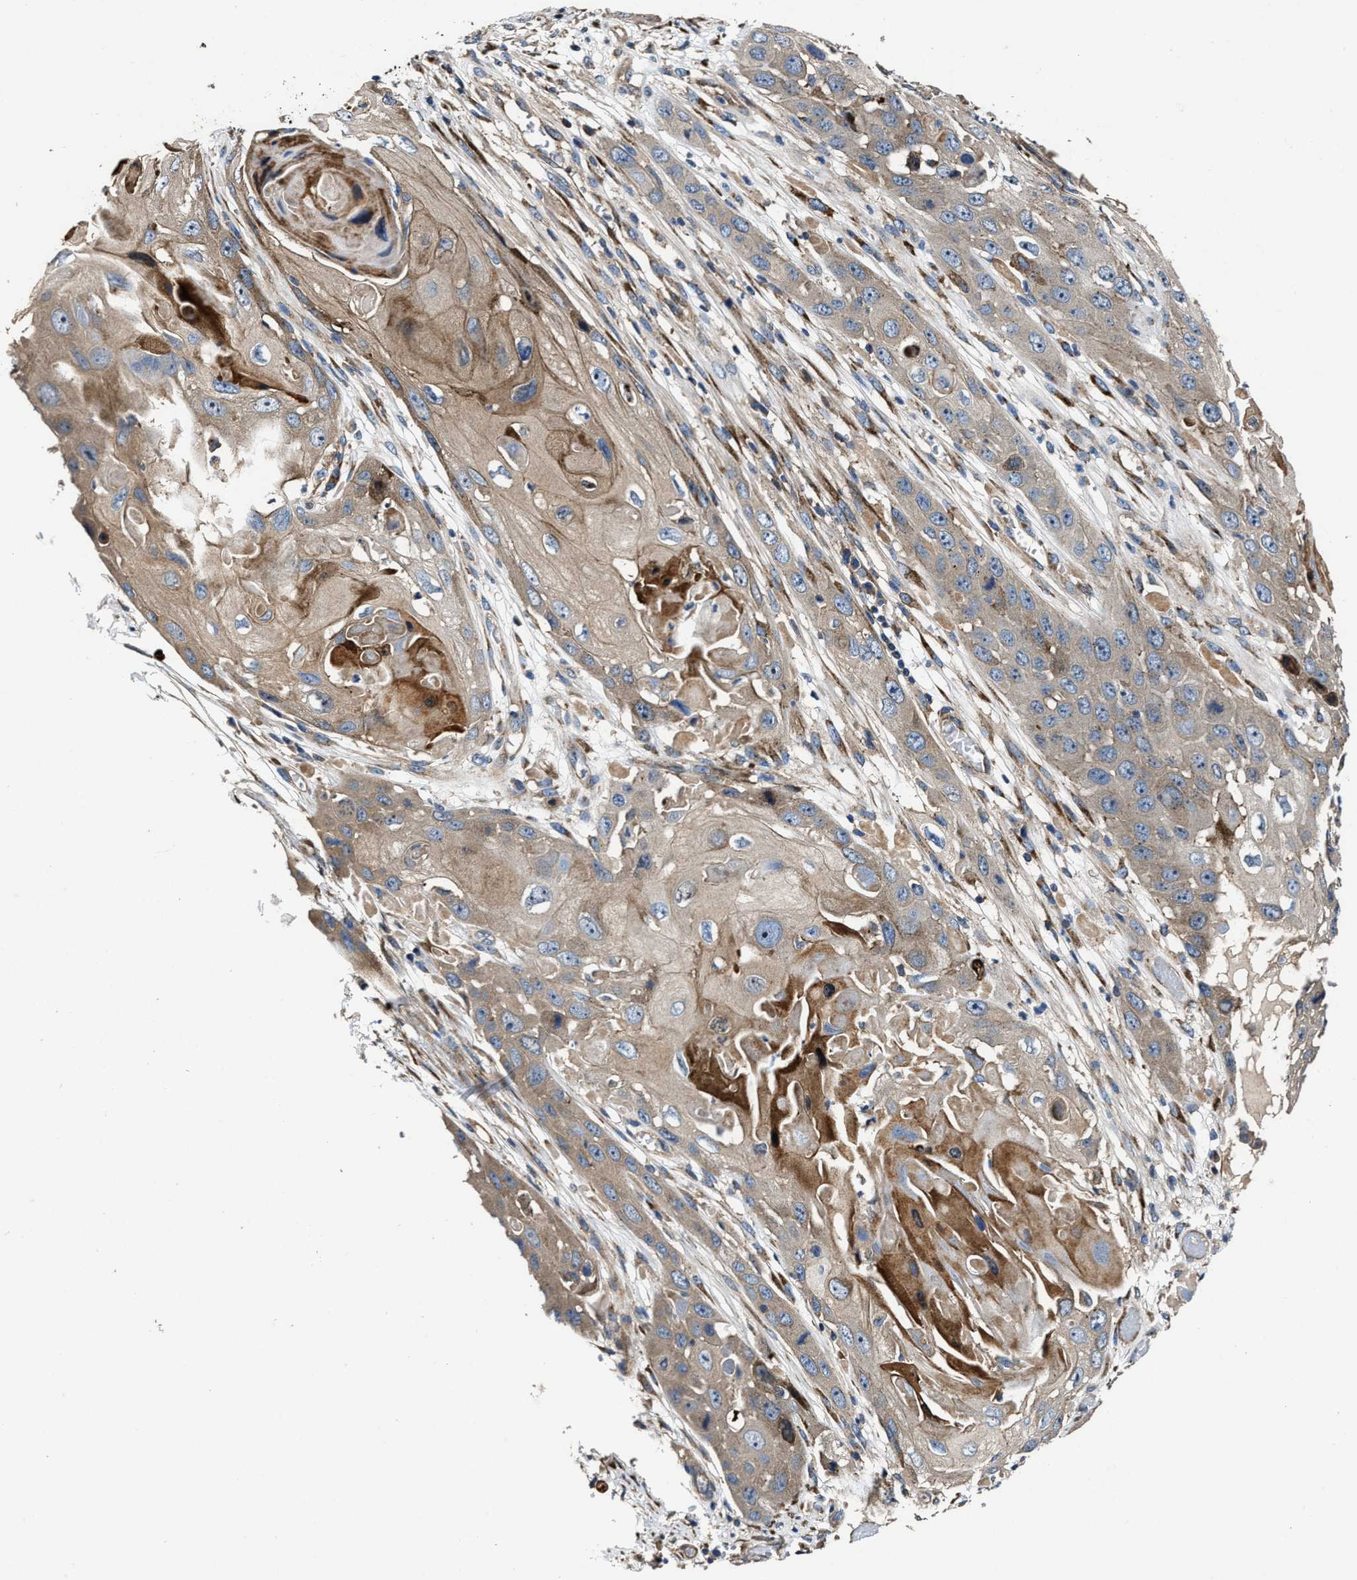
{"staining": {"intensity": "moderate", "quantity": "<25%", "location": "cytoplasmic/membranous"}, "tissue": "skin cancer", "cell_type": "Tumor cells", "image_type": "cancer", "snomed": [{"axis": "morphology", "description": "Squamous cell carcinoma, NOS"}, {"axis": "topography", "description": "Skin"}], "caption": "Skin cancer stained with a brown dye shows moderate cytoplasmic/membranous positive expression in about <25% of tumor cells.", "gene": "PTAR1", "patient": {"sex": "male", "age": 55}}